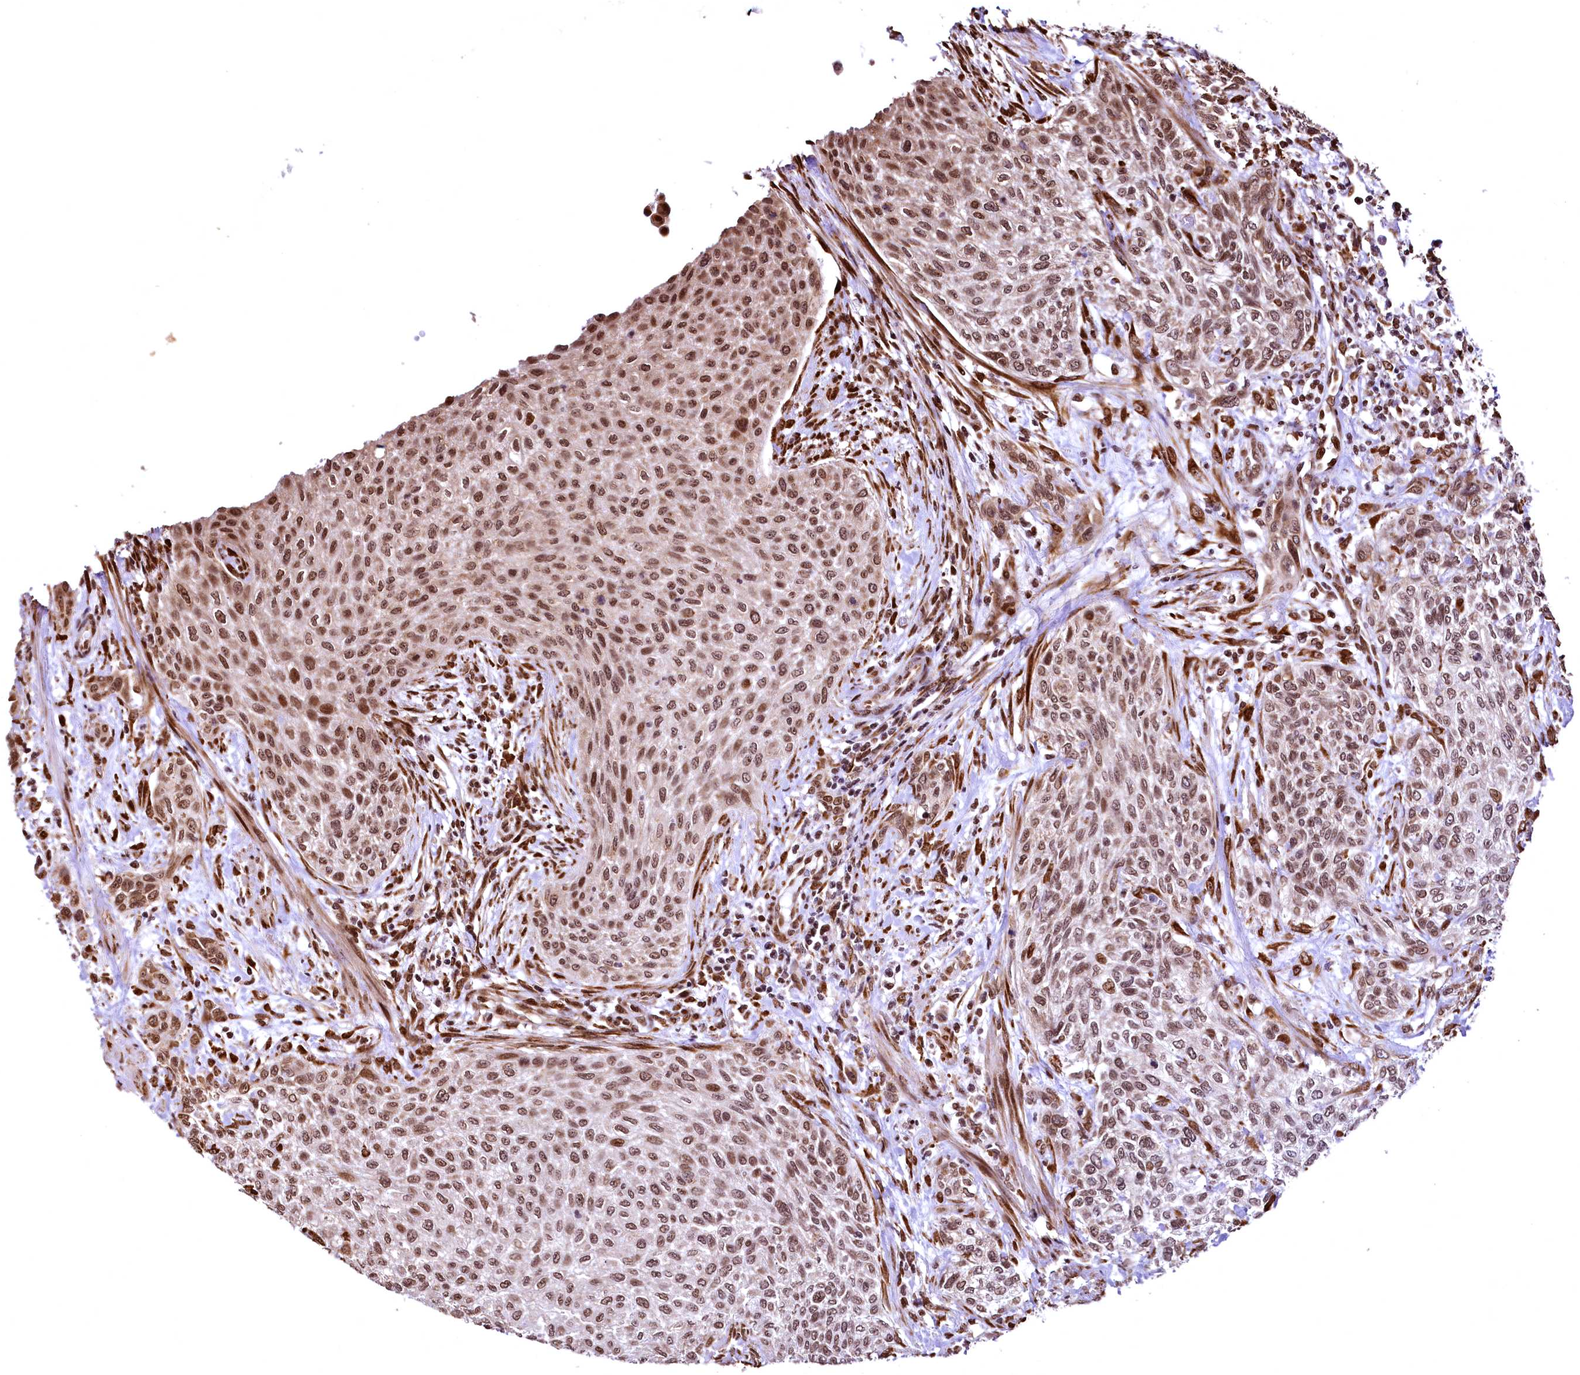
{"staining": {"intensity": "moderate", "quantity": ">75%", "location": "nuclear"}, "tissue": "urothelial cancer", "cell_type": "Tumor cells", "image_type": "cancer", "snomed": [{"axis": "morphology", "description": "Normal tissue, NOS"}, {"axis": "morphology", "description": "Urothelial carcinoma, NOS"}, {"axis": "topography", "description": "Urinary bladder"}, {"axis": "topography", "description": "Peripheral nerve tissue"}], "caption": "The image exhibits a brown stain indicating the presence of a protein in the nuclear of tumor cells in transitional cell carcinoma. (Brightfield microscopy of DAB IHC at high magnification).", "gene": "PDS5B", "patient": {"sex": "male", "age": 35}}